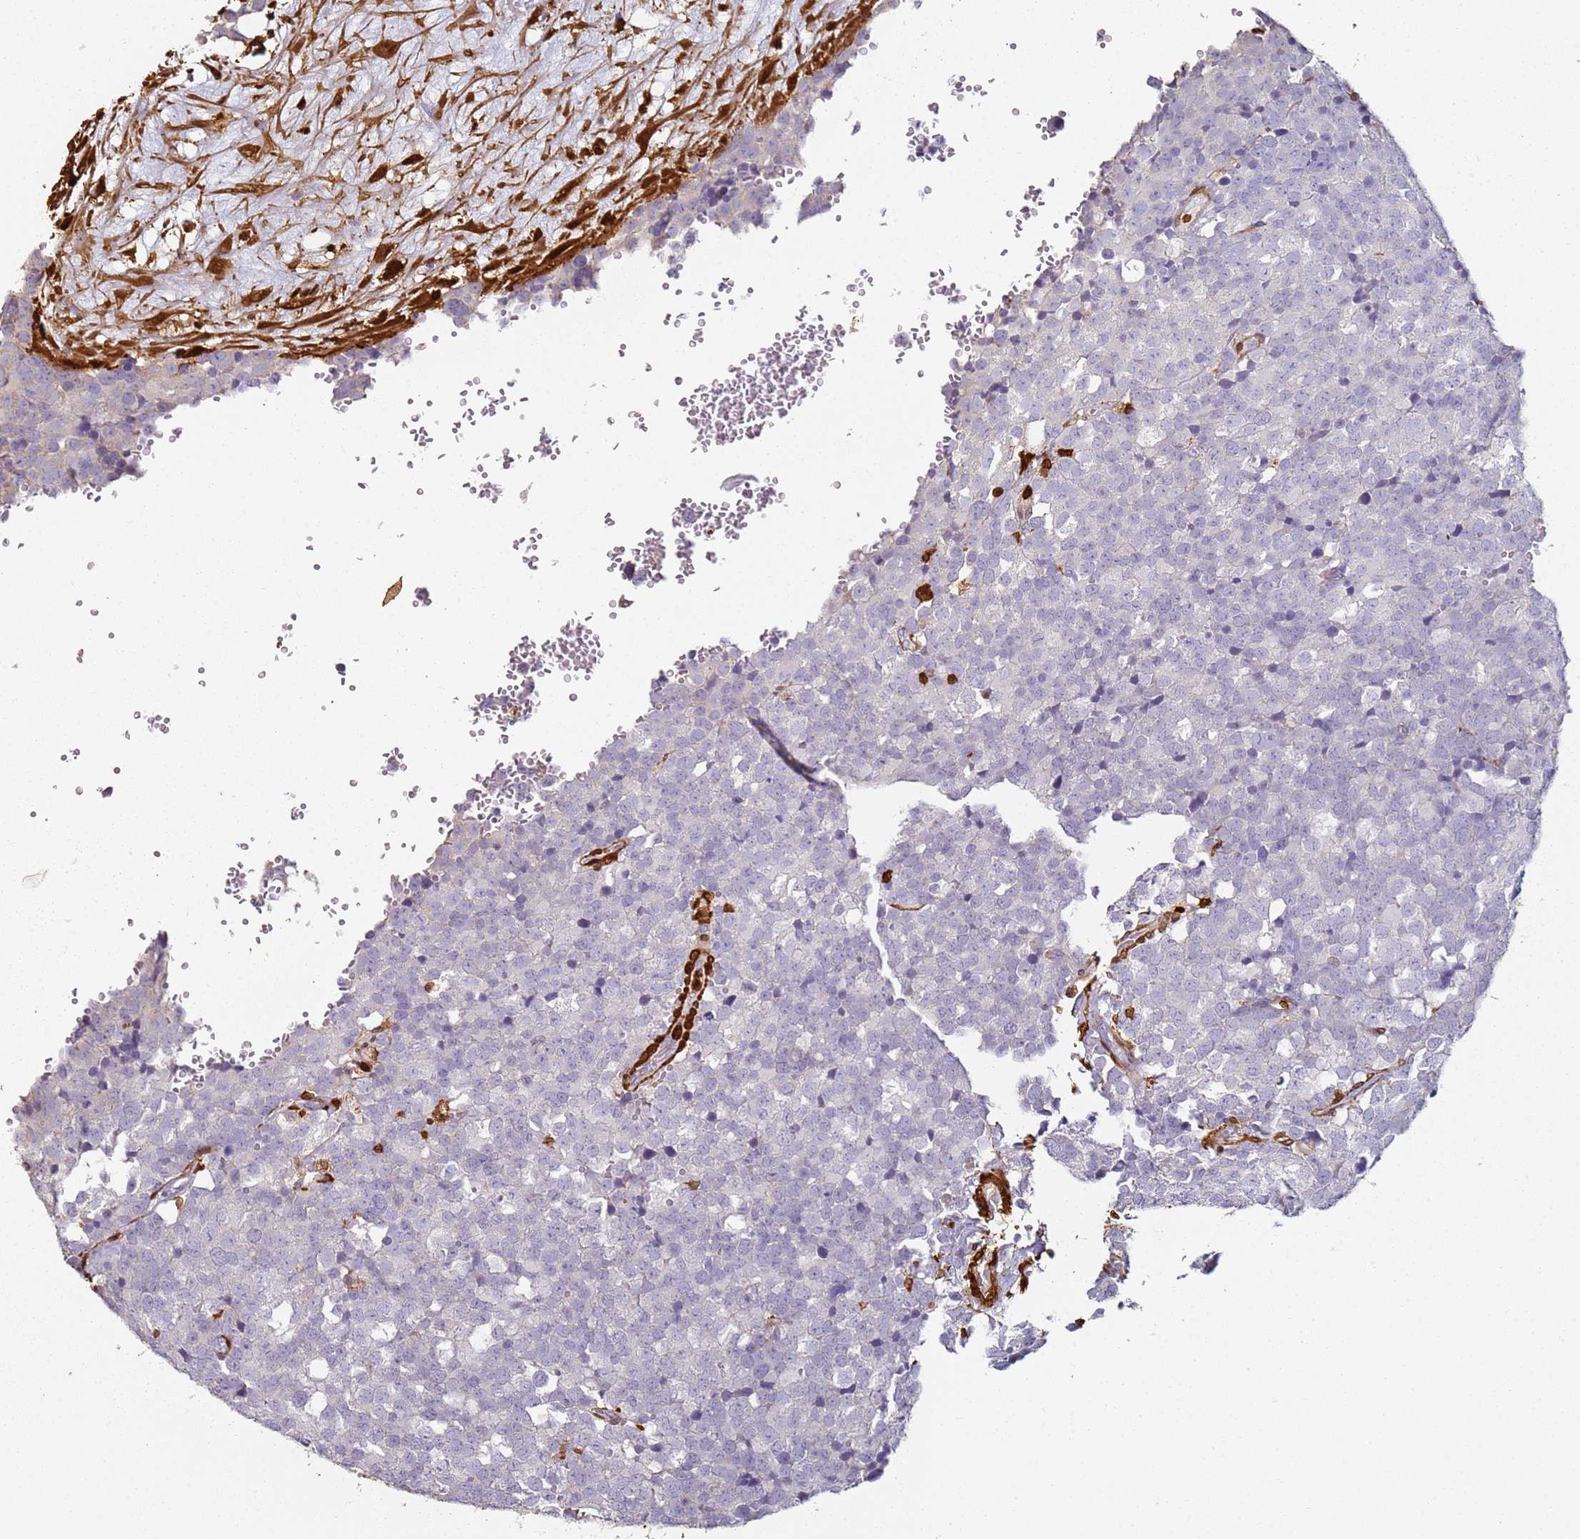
{"staining": {"intensity": "negative", "quantity": "none", "location": "none"}, "tissue": "testis cancer", "cell_type": "Tumor cells", "image_type": "cancer", "snomed": [{"axis": "morphology", "description": "Seminoma, NOS"}, {"axis": "topography", "description": "Testis"}], "caption": "Tumor cells show no significant protein staining in testis seminoma. (DAB (3,3'-diaminobenzidine) immunohistochemistry, high magnification).", "gene": "S100A4", "patient": {"sex": "male", "age": 71}}